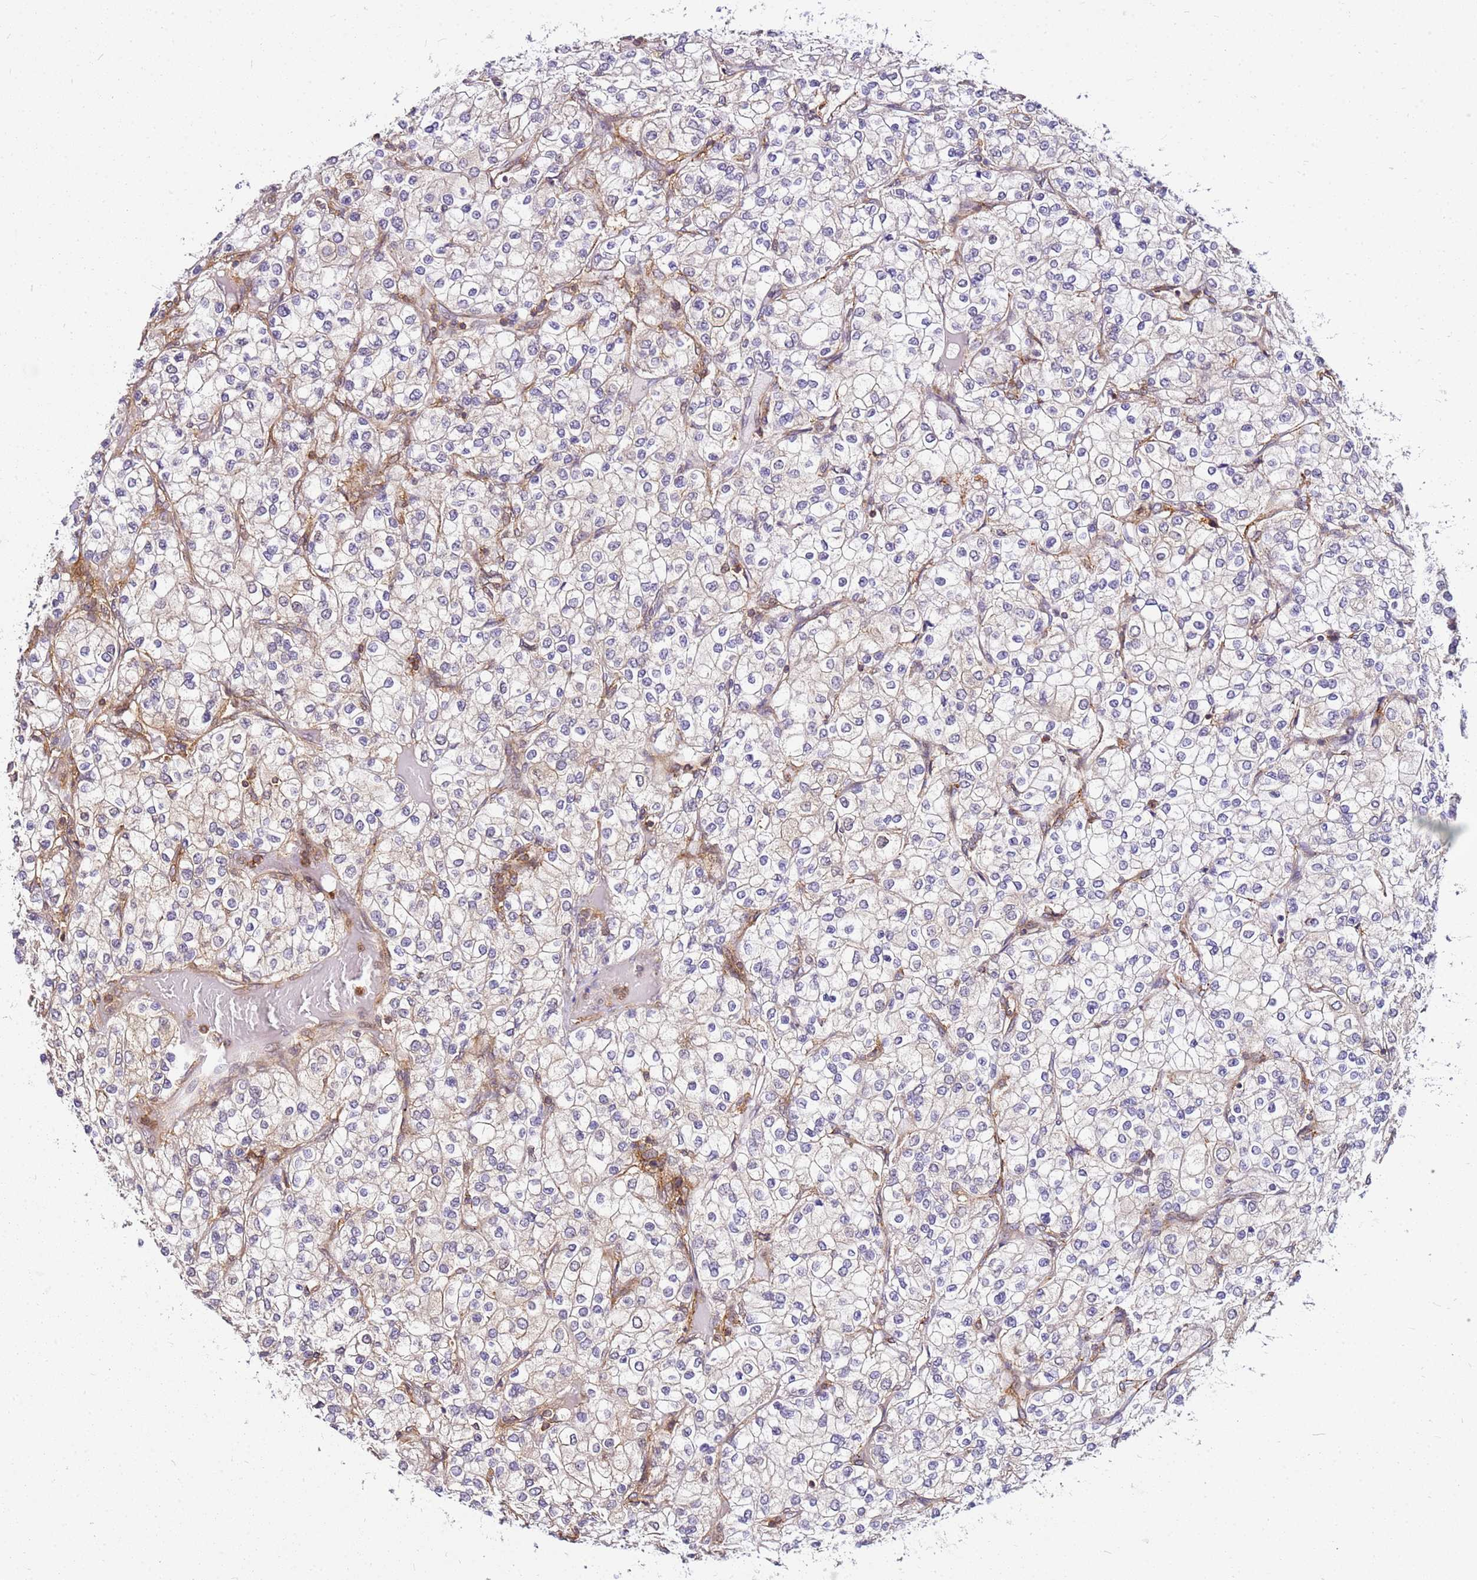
{"staining": {"intensity": "negative", "quantity": "none", "location": "none"}, "tissue": "renal cancer", "cell_type": "Tumor cells", "image_type": "cancer", "snomed": [{"axis": "morphology", "description": "Adenocarcinoma, NOS"}, {"axis": "topography", "description": "Kidney"}], "caption": "This is an immunohistochemistry micrograph of adenocarcinoma (renal). There is no staining in tumor cells.", "gene": "PIH1D1", "patient": {"sex": "male", "age": 80}}